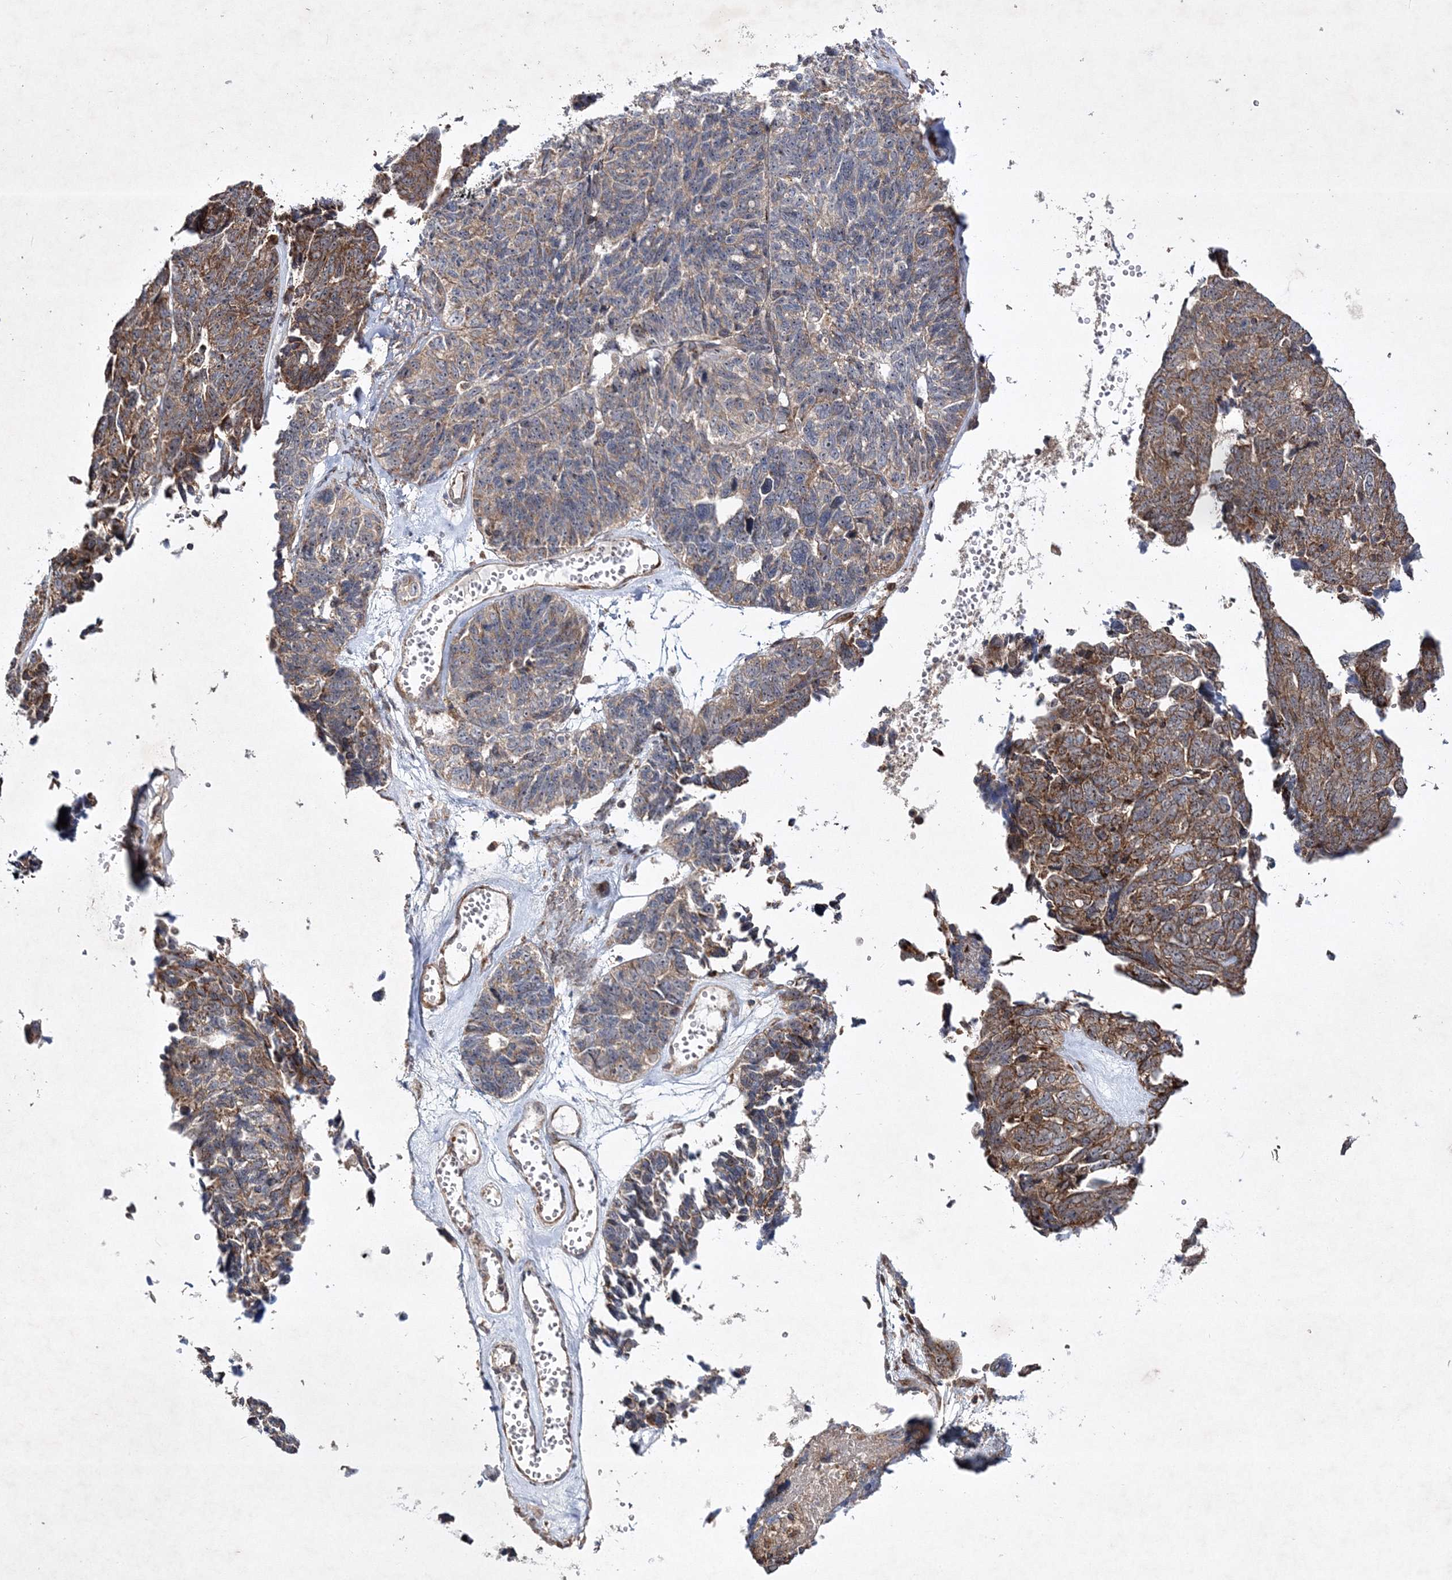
{"staining": {"intensity": "moderate", "quantity": "<25%", "location": "cytoplasmic/membranous"}, "tissue": "ovarian cancer", "cell_type": "Tumor cells", "image_type": "cancer", "snomed": [{"axis": "morphology", "description": "Cystadenocarcinoma, serous, NOS"}, {"axis": "topography", "description": "Ovary"}], "caption": "A brown stain labels moderate cytoplasmic/membranous expression of a protein in human serous cystadenocarcinoma (ovarian) tumor cells. (DAB IHC, brown staining for protein, blue staining for nuclei).", "gene": "SCRN3", "patient": {"sex": "female", "age": 79}}